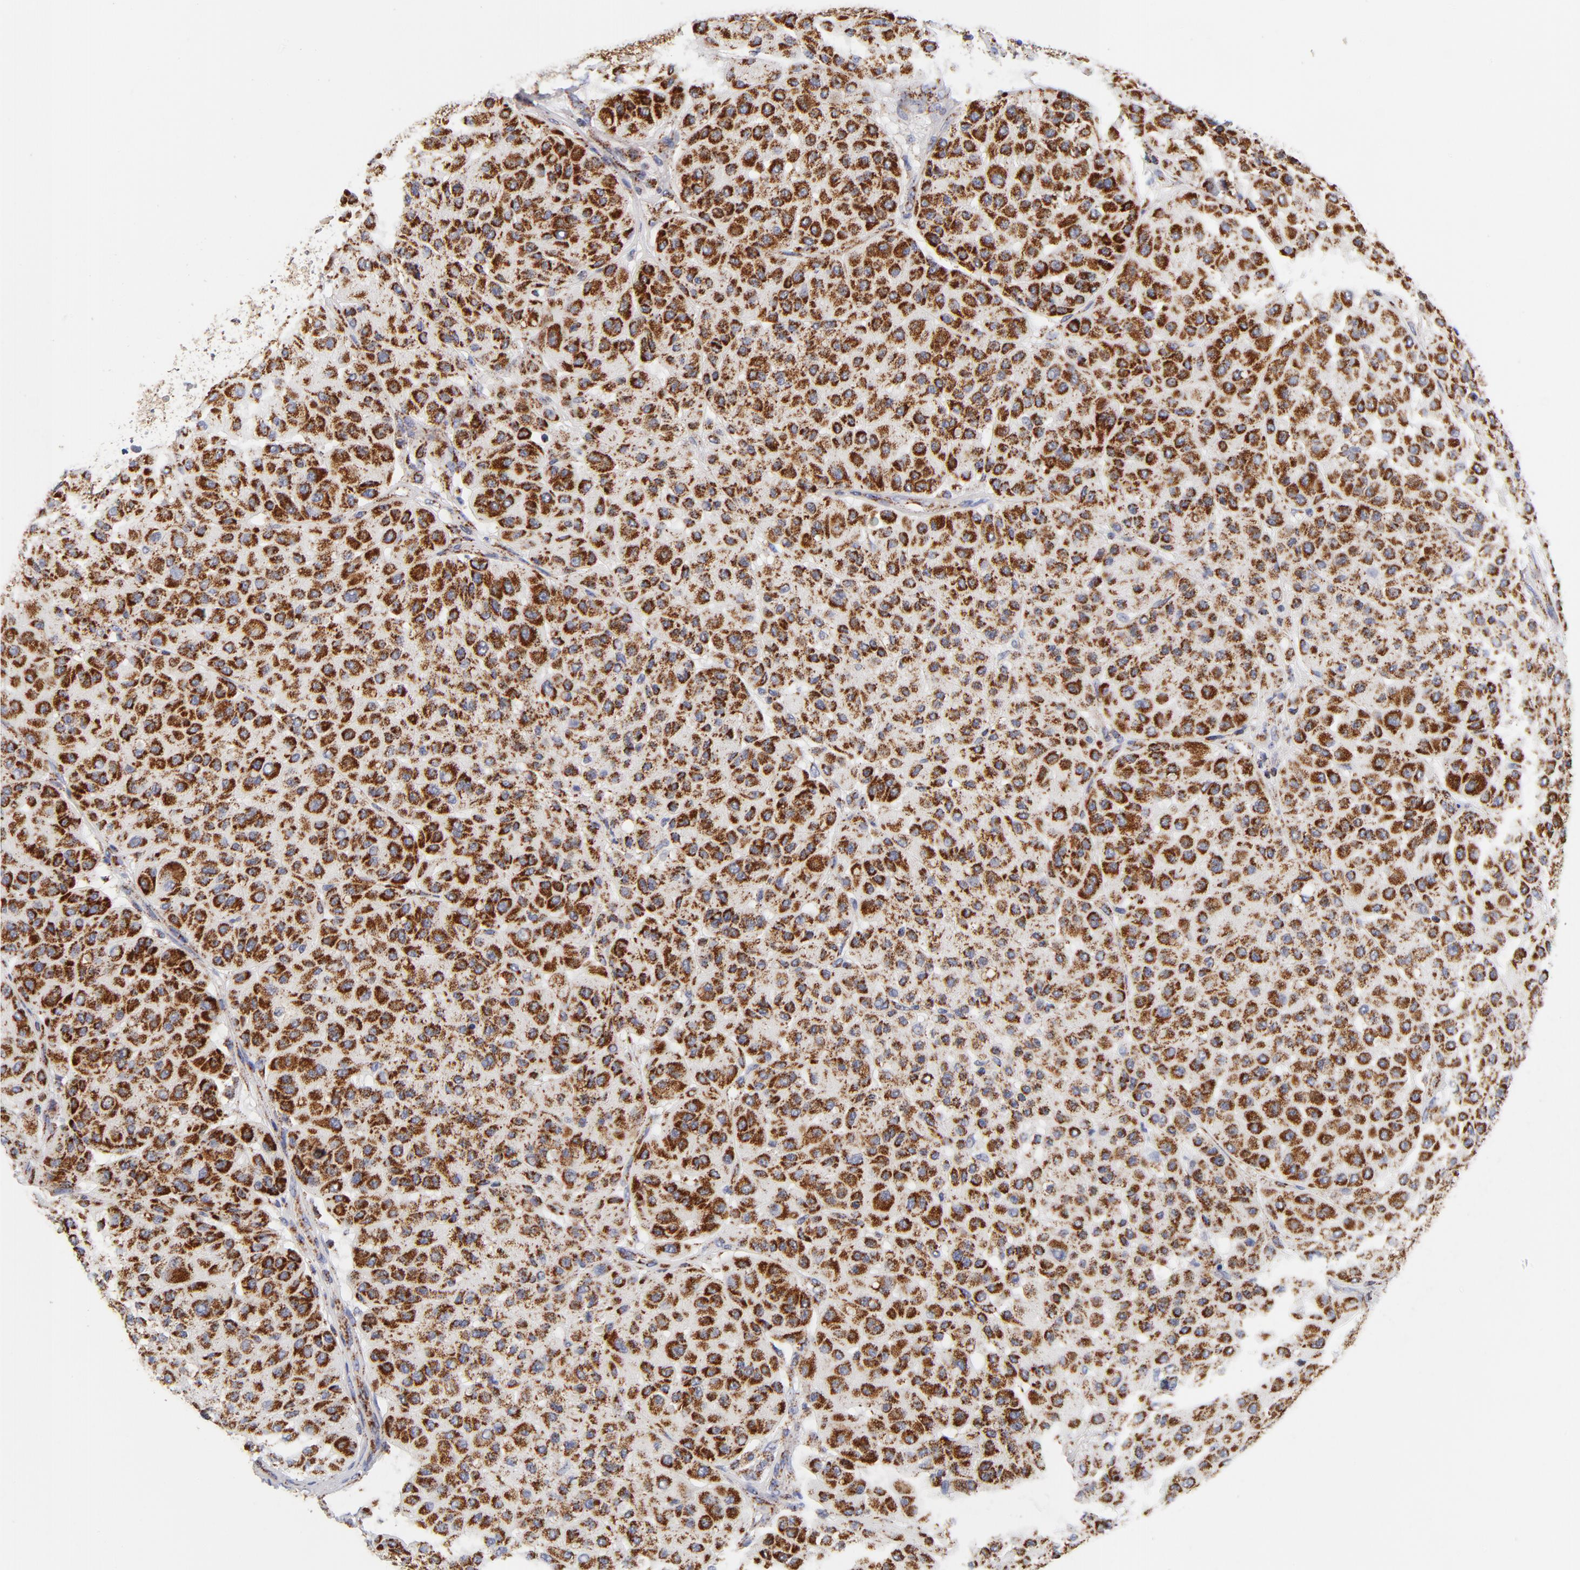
{"staining": {"intensity": "strong", "quantity": ">75%", "location": "cytoplasmic/membranous"}, "tissue": "melanoma", "cell_type": "Tumor cells", "image_type": "cancer", "snomed": [{"axis": "morphology", "description": "Normal tissue, NOS"}, {"axis": "morphology", "description": "Malignant melanoma, Metastatic site"}, {"axis": "topography", "description": "Skin"}], "caption": "Brown immunohistochemical staining in malignant melanoma (metastatic site) displays strong cytoplasmic/membranous staining in approximately >75% of tumor cells.", "gene": "ECHS1", "patient": {"sex": "male", "age": 41}}